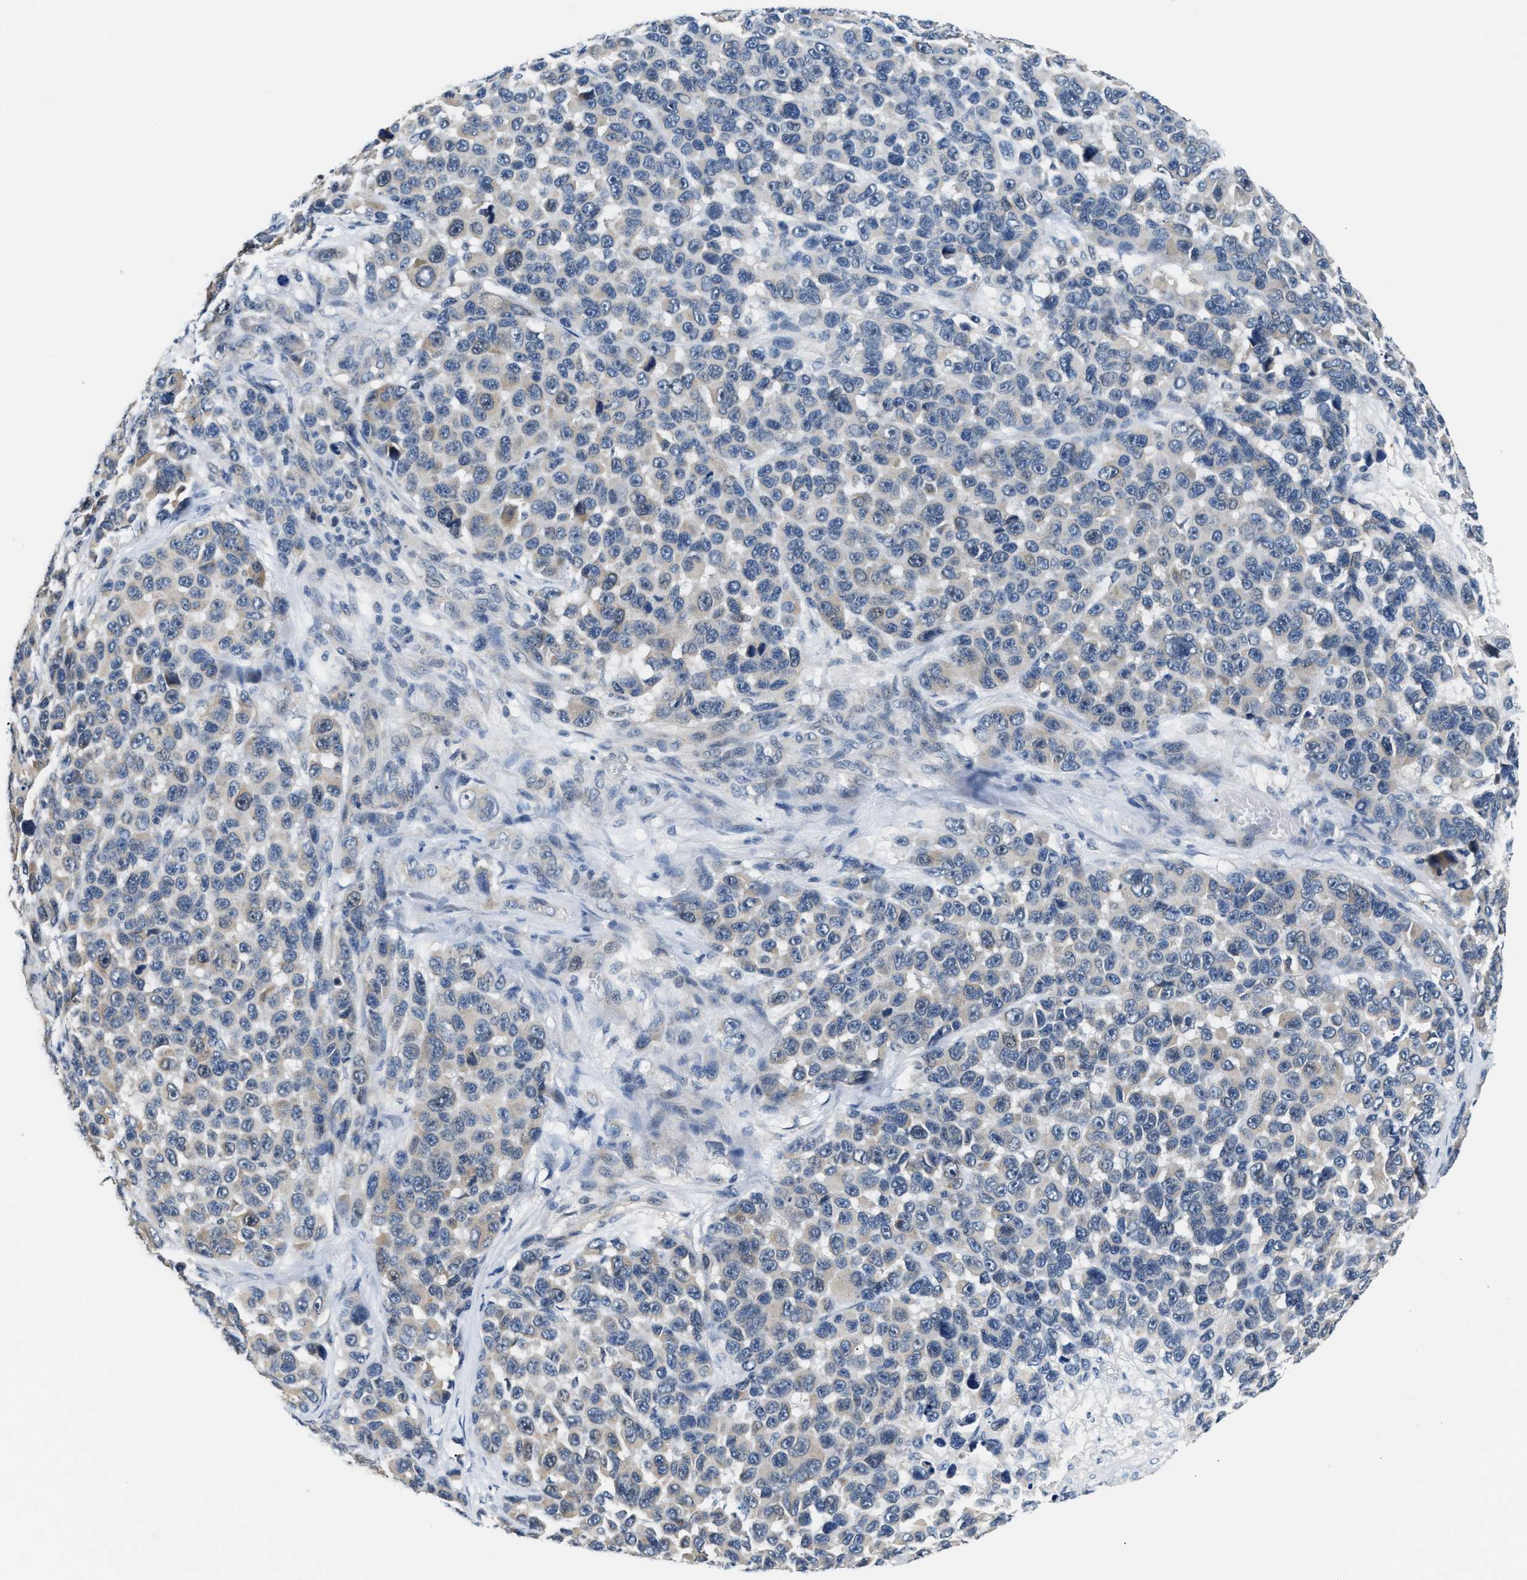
{"staining": {"intensity": "weak", "quantity": "<25%", "location": "cytoplasmic/membranous"}, "tissue": "melanoma", "cell_type": "Tumor cells", "image_type": "cancer", "snomed": [{"axis": "morphology", "description": "Malignant melanoma, NOS"}, {"axis": "topography", "description": "Skin"}], "caption": "Malignant melanoma was stained to show a protein in brown. There is no significant staining in tumor cells.", "gene": "CLGN", "patient": {"sex": "male", "age": 53}}